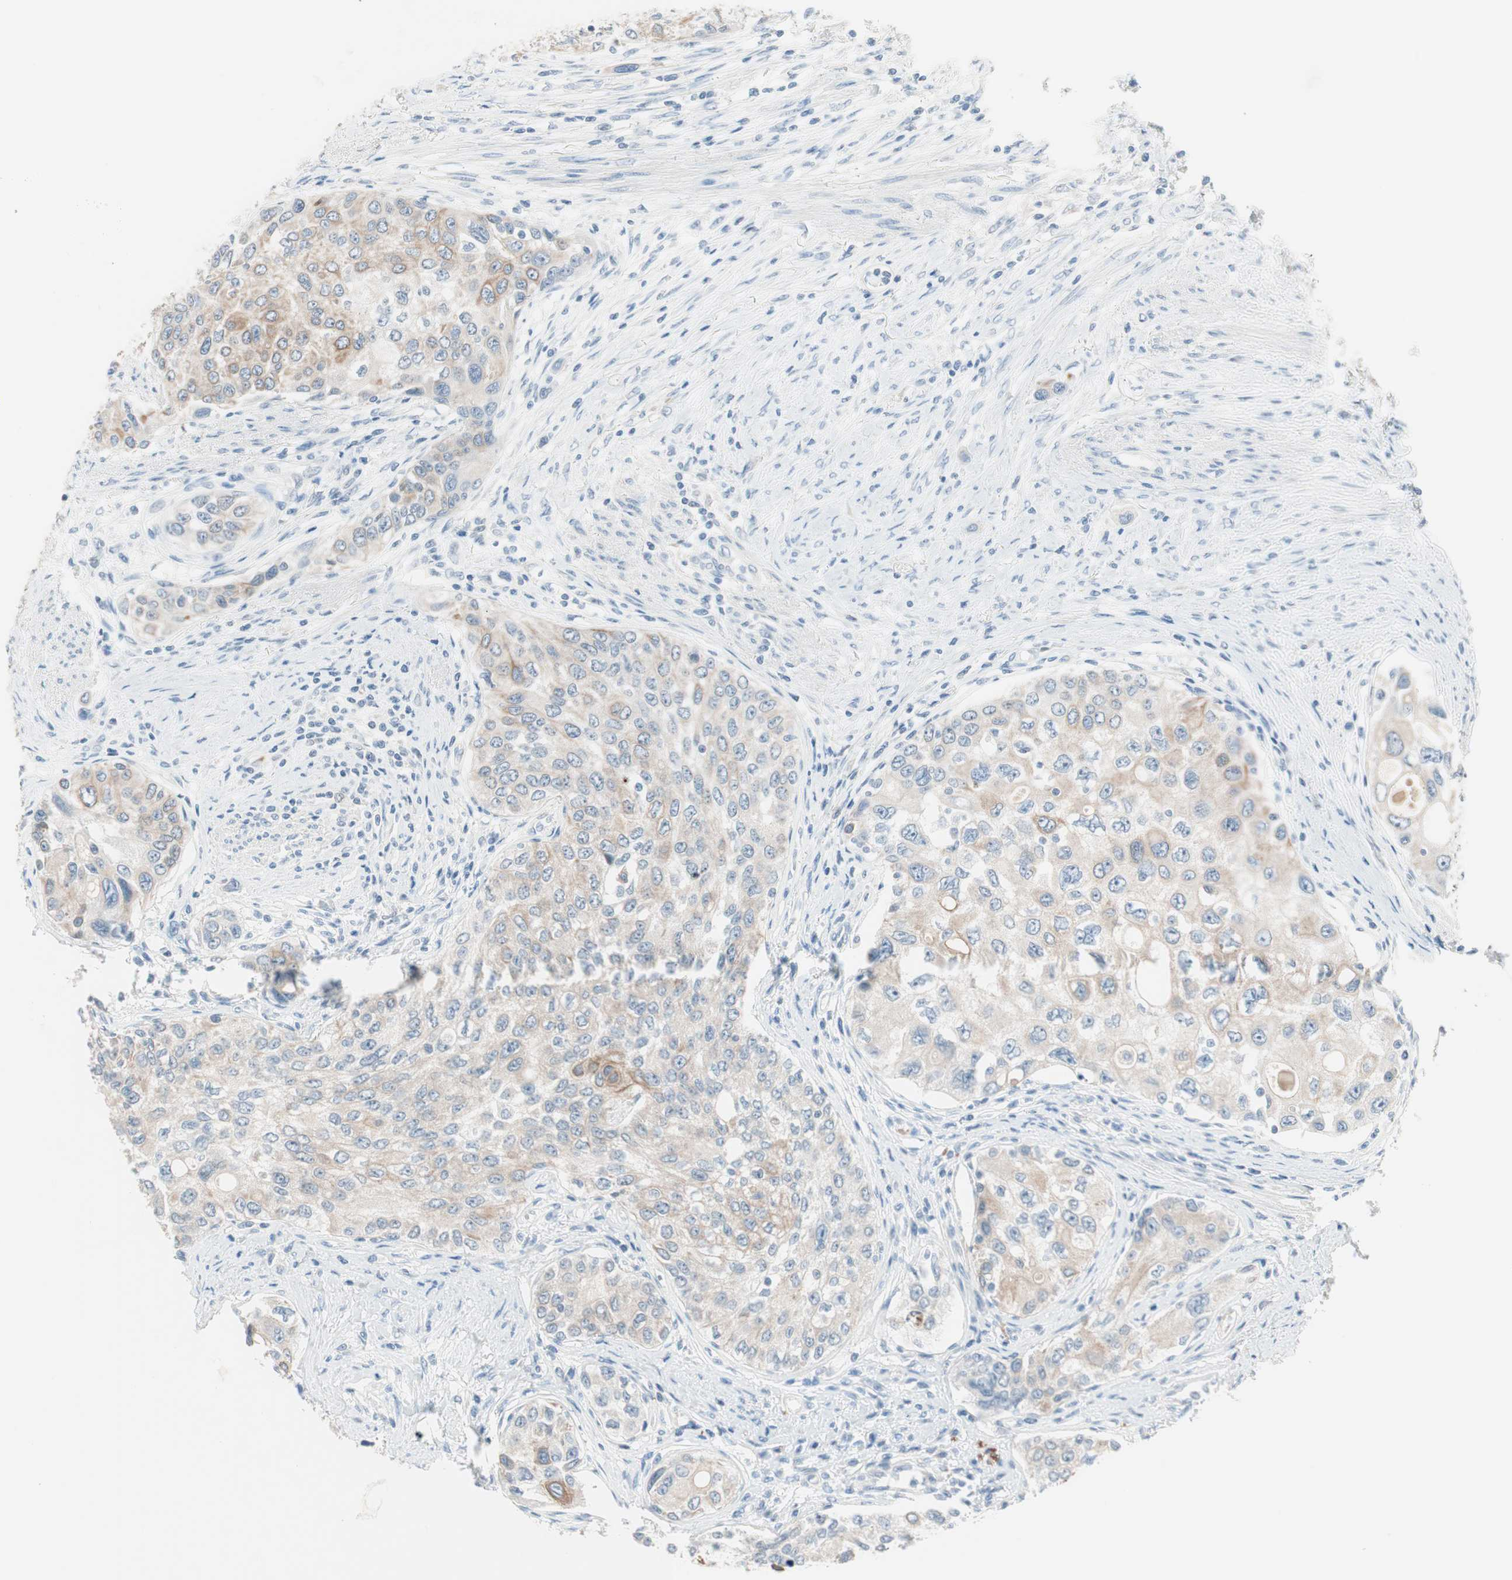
{"staining": {"intensity": "weak", "quantity": ">75%", "location": "cytoplasmic/membranous"}, "tissue": "urothelial cancer", "cell_type": "Tumor cells", "image_type": "cancer", "snomed": [{"axis": "morphology", "description": "Urothelial carcinoma, High grade"}, {"axis": "topography", "description": "Urinary bladder"}], "caption": "Protein staining displays weak cytoplasmic/membranous staining in about >75% of tumor cells in urothelial cancer.", "gene": "GNAO1", "patient": {"sex": "female", "age": 56}}